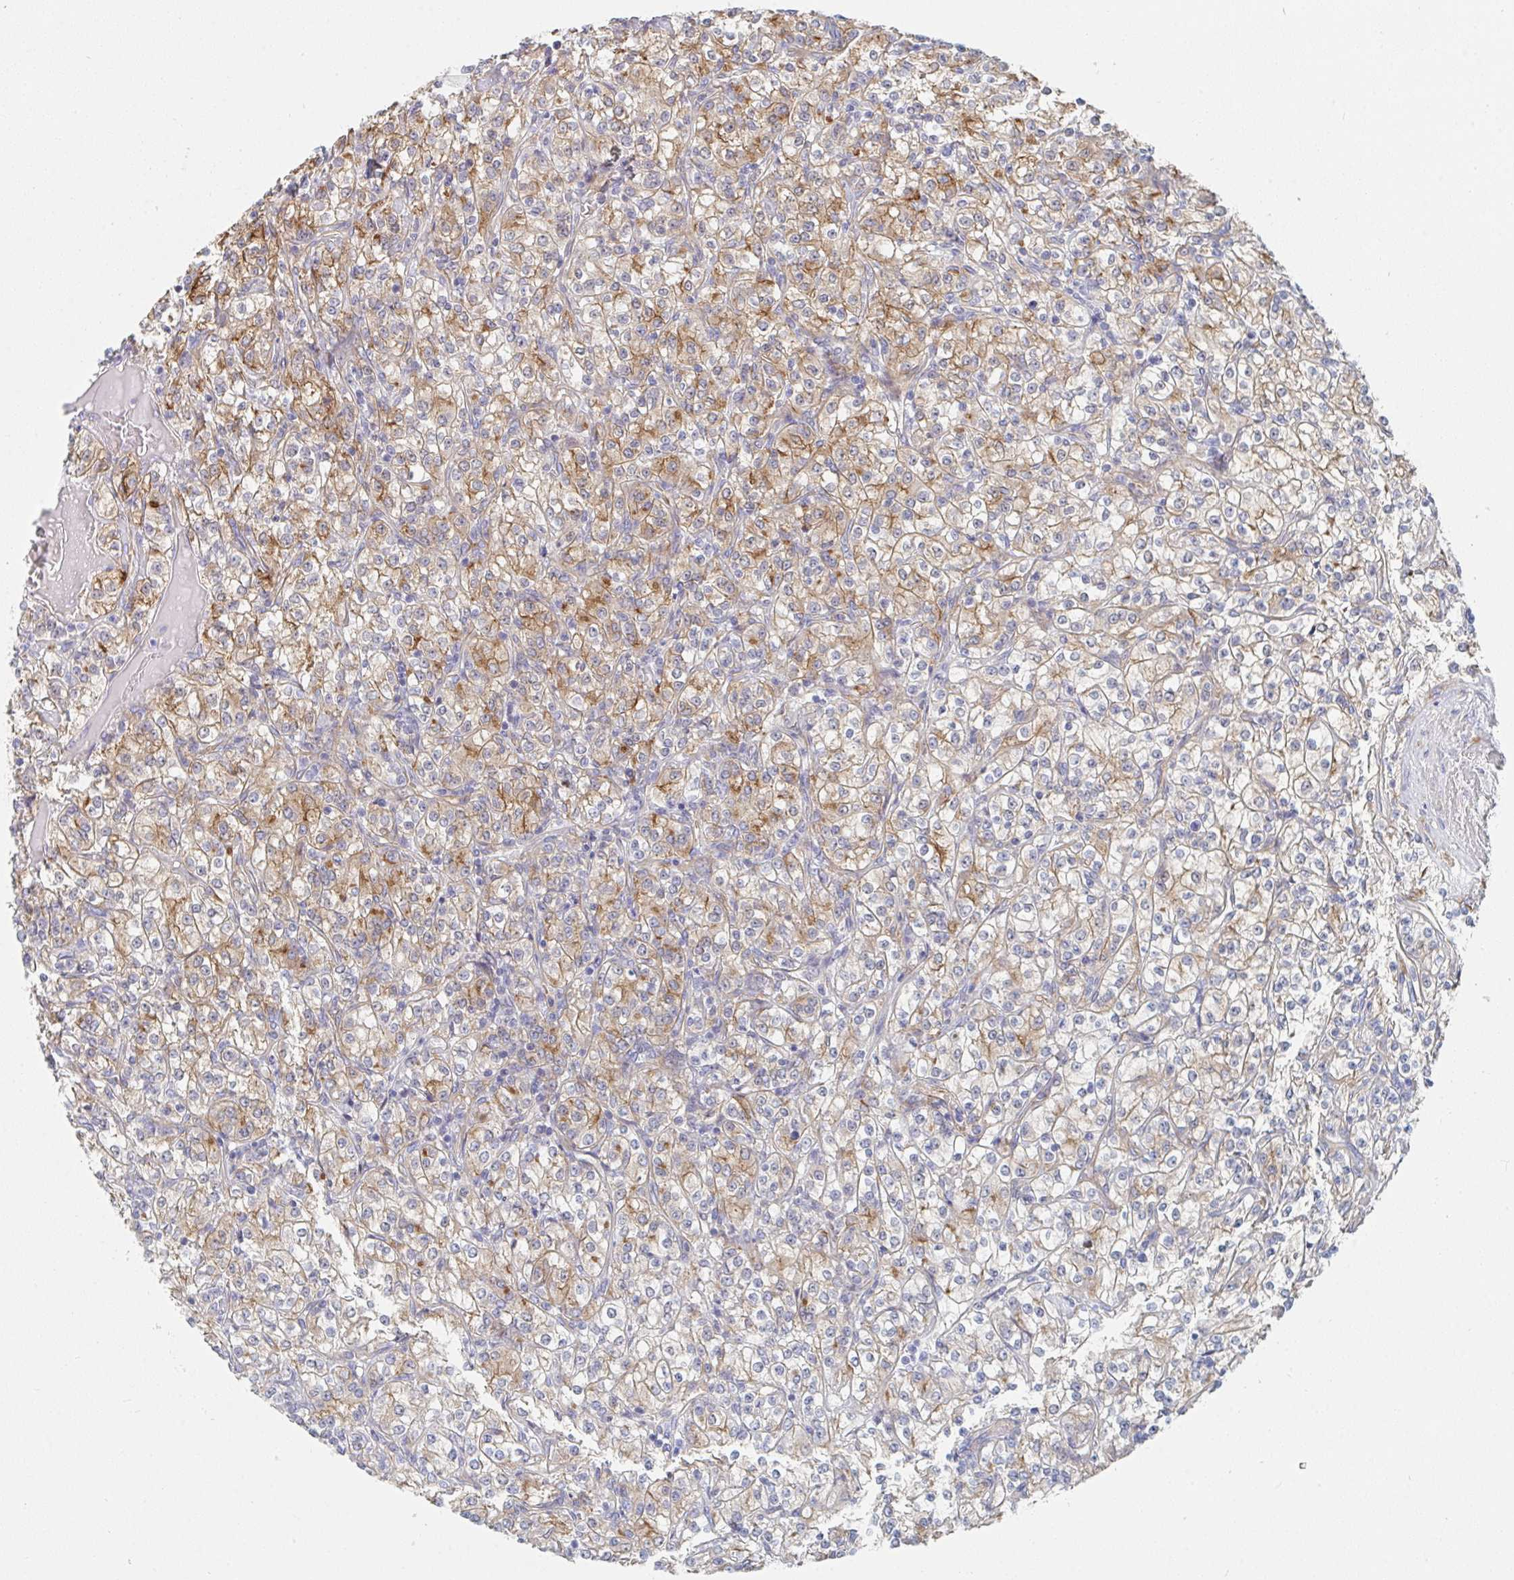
{"staining": {"intensity": "moderate", "quantity": "25%-75%", "location": "cytoplasmic/membranous"}, "tissue": "renal cancer", "cell_type": "Tumor cells", "image_type": "cancer", "snomed": [{"axis": "morphology", "description": "Adenocarcinoma, NOS"}, {"axis": "topography", "description": "Kidney"}], "caption": "Protein expression by IHC exhibits moderate cytoplasmic/membranous positivity in about 25%-75% of tumor cells in renal cancer (adenocarcinoma).", "gene": "DAB2", "patient": {"sex": "male", "age": 77}}